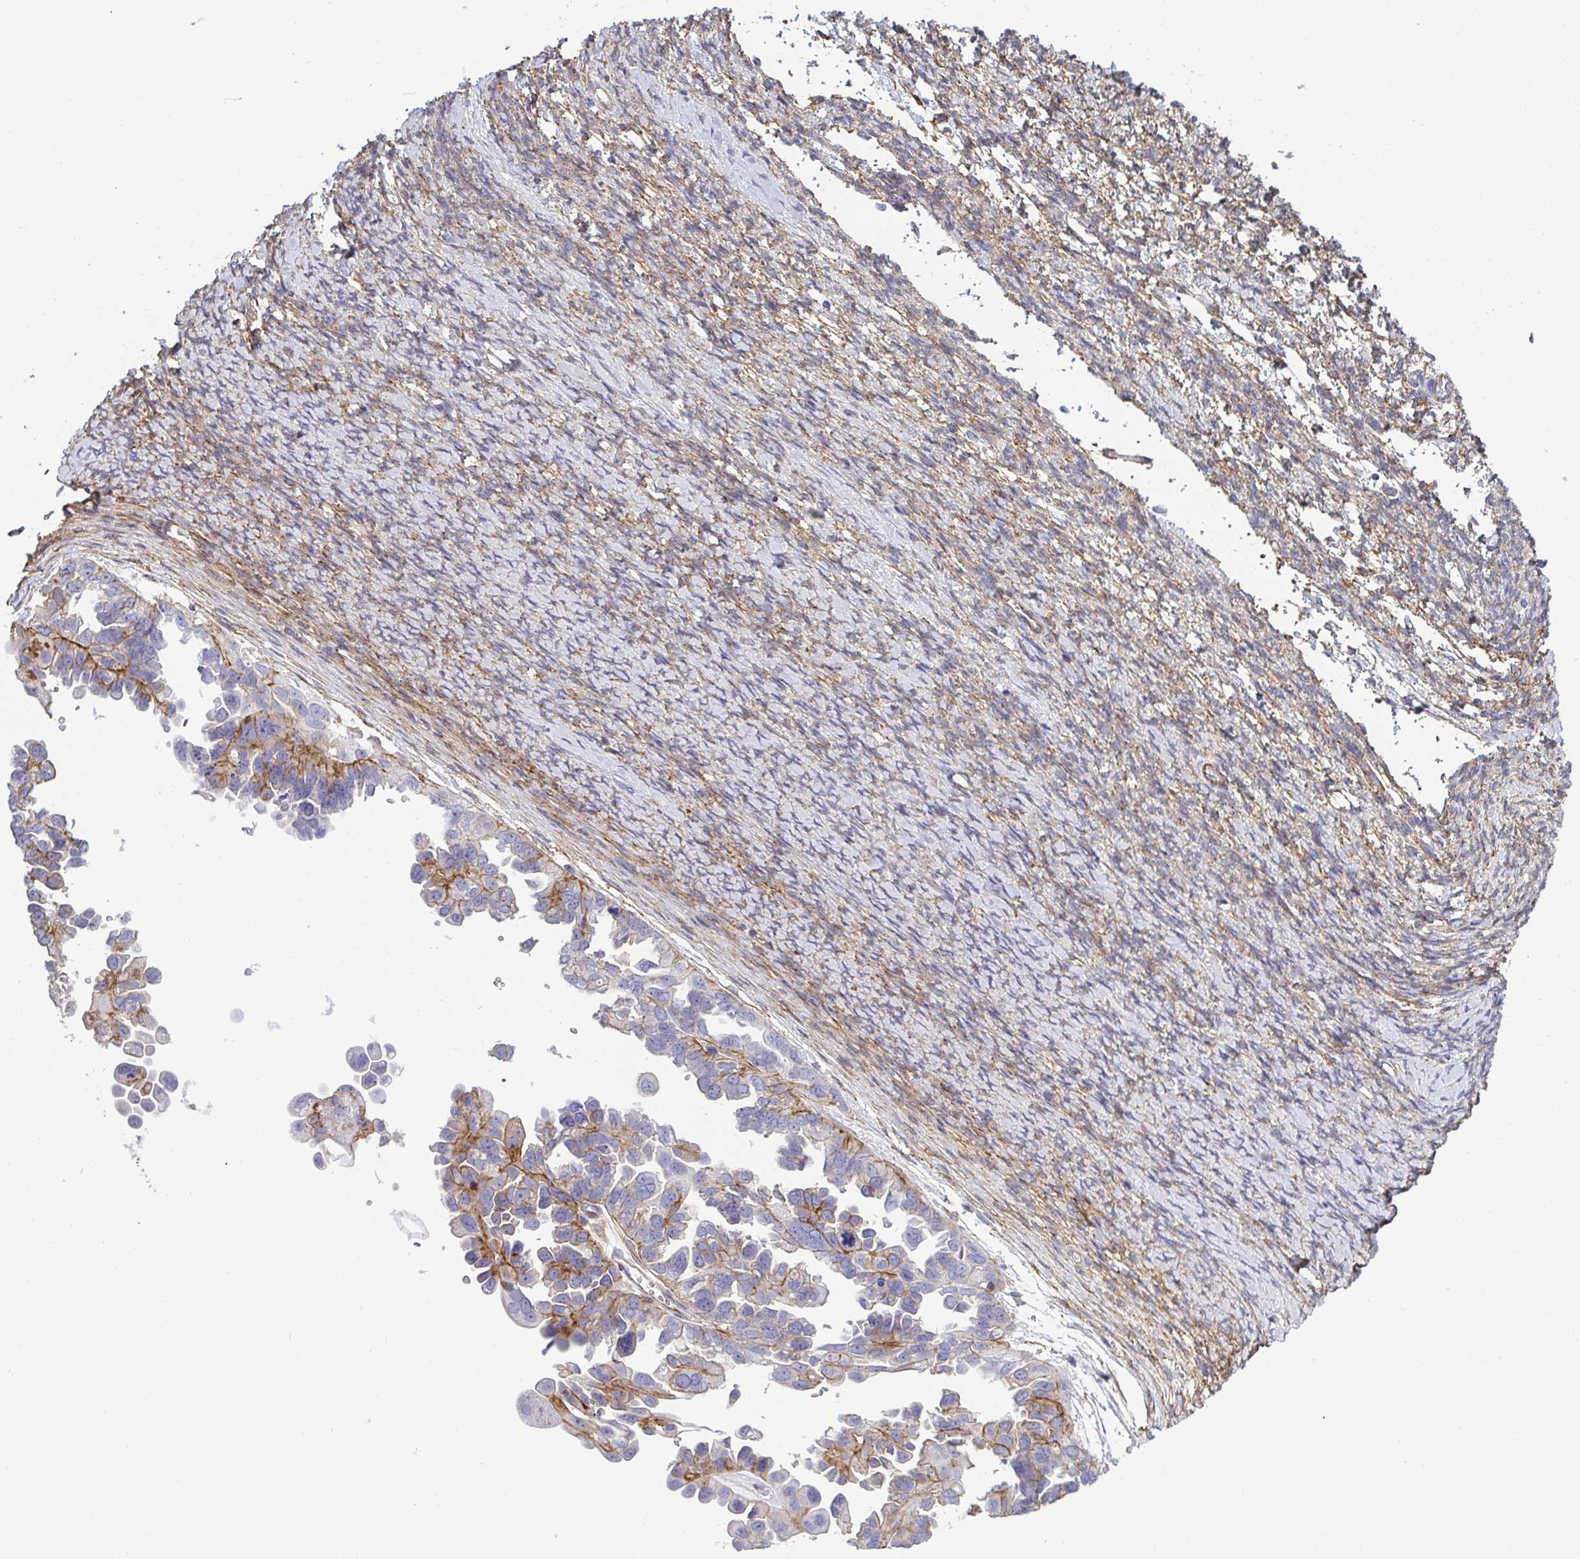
{"staining": {"intensity": "moderate", "quantity": "25%-75%", "location": "cytoplasmic/membranous"}, "tissue": "ovarian cancer", "cell_type": "Tumor cells", "image_type": "cancer", "snomed": [{"axis": "morphology", "description": "Cystadenocarcinoma, serous, NOS"}, {"axis": "topography", "description": "Ovary"}], "caption": "This is an image of IHC staining of ovarian cancer (serous cystadenocarcinoma), which shows moderate positivity in the cytoplasmic/membranous of tumor cells.", "gene": "LIMA1", "patient": {"sex": "female", "age": 53}}